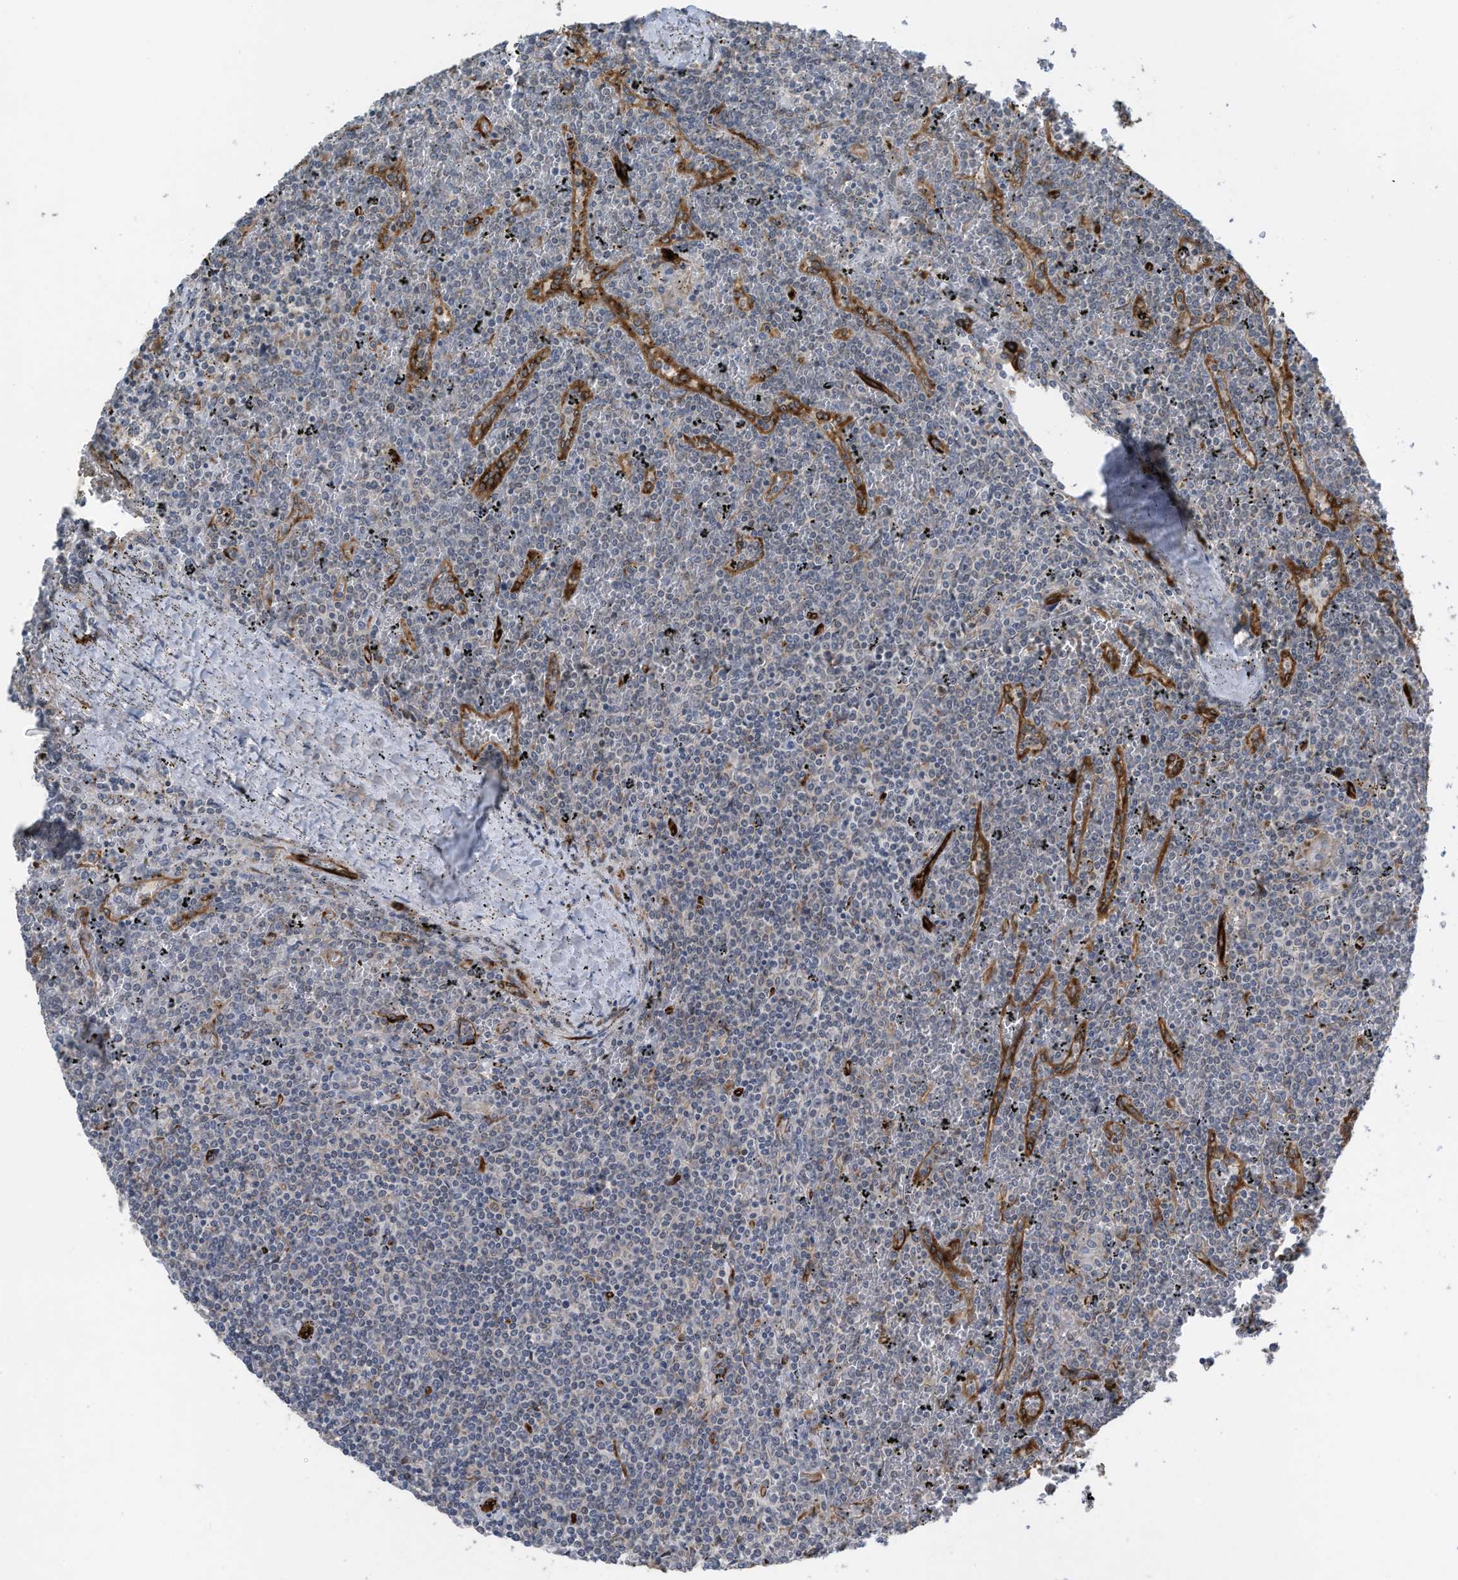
{"staining": {"intensity": "negative", "quantity": "none", "location": "none"}, "tissue": "lymphoma", "cell_type": "Tumor cells", "image_type": "cancer", "snomed": [{"axis": "morphology", "description": "Malignant lymphoma, non-Hodgkin's type, Low grade"}, {"axis": "topography", "description": "Spleen"}], "caption": "High magnification brightfield microscopy of lymphoma stained with DAB (brown) and counterstained with hematoxylin (blue): tumor cells show no significant positivity.", "gene": "ZBTB45", "patient": {"sex": "female", "age": 19}}